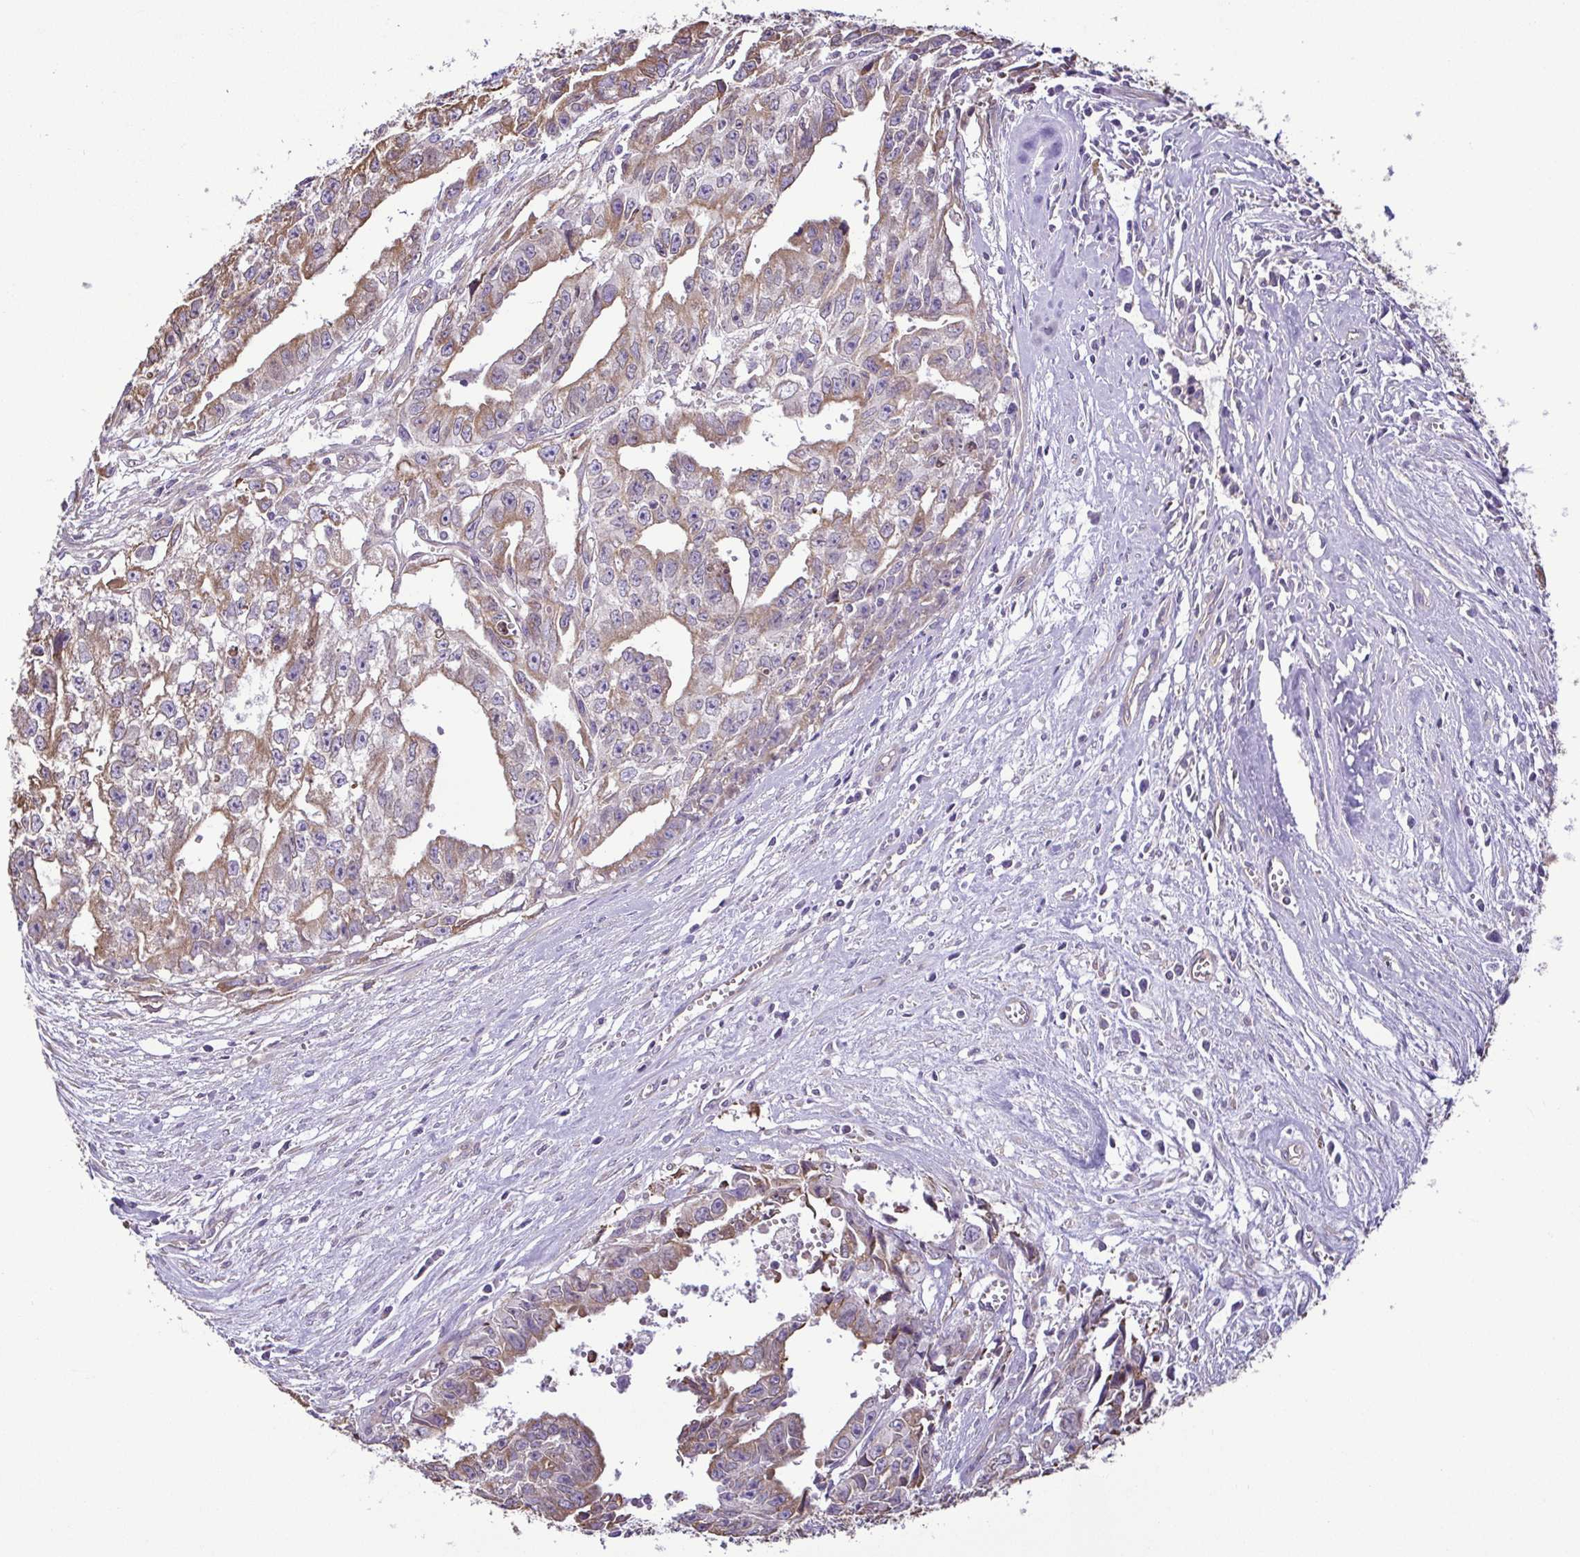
{"staining": {"intensity": "weak", "quantity": "25%-75%", "location": "cytoplasmic/membranous"}, "tissue": "testis cancer", "cell_type": "Tumor cells", "image_type": "cancer", "snomed": [{"axis": "morphology", "description": "Carcinoma, Embryonal, NOS"}, {"axis": "morphology", "description": "Teratoma, malignant, NOS"}, {"axis": "topography", "description": "Testis"}], "caption": "Tumor cells display low levels of weak cytoplasmic/membranous staining in about 25%-75% of cells in testis cancer.", "gene": "MYL10", "patient": {"sex": "male", "age": 24}}